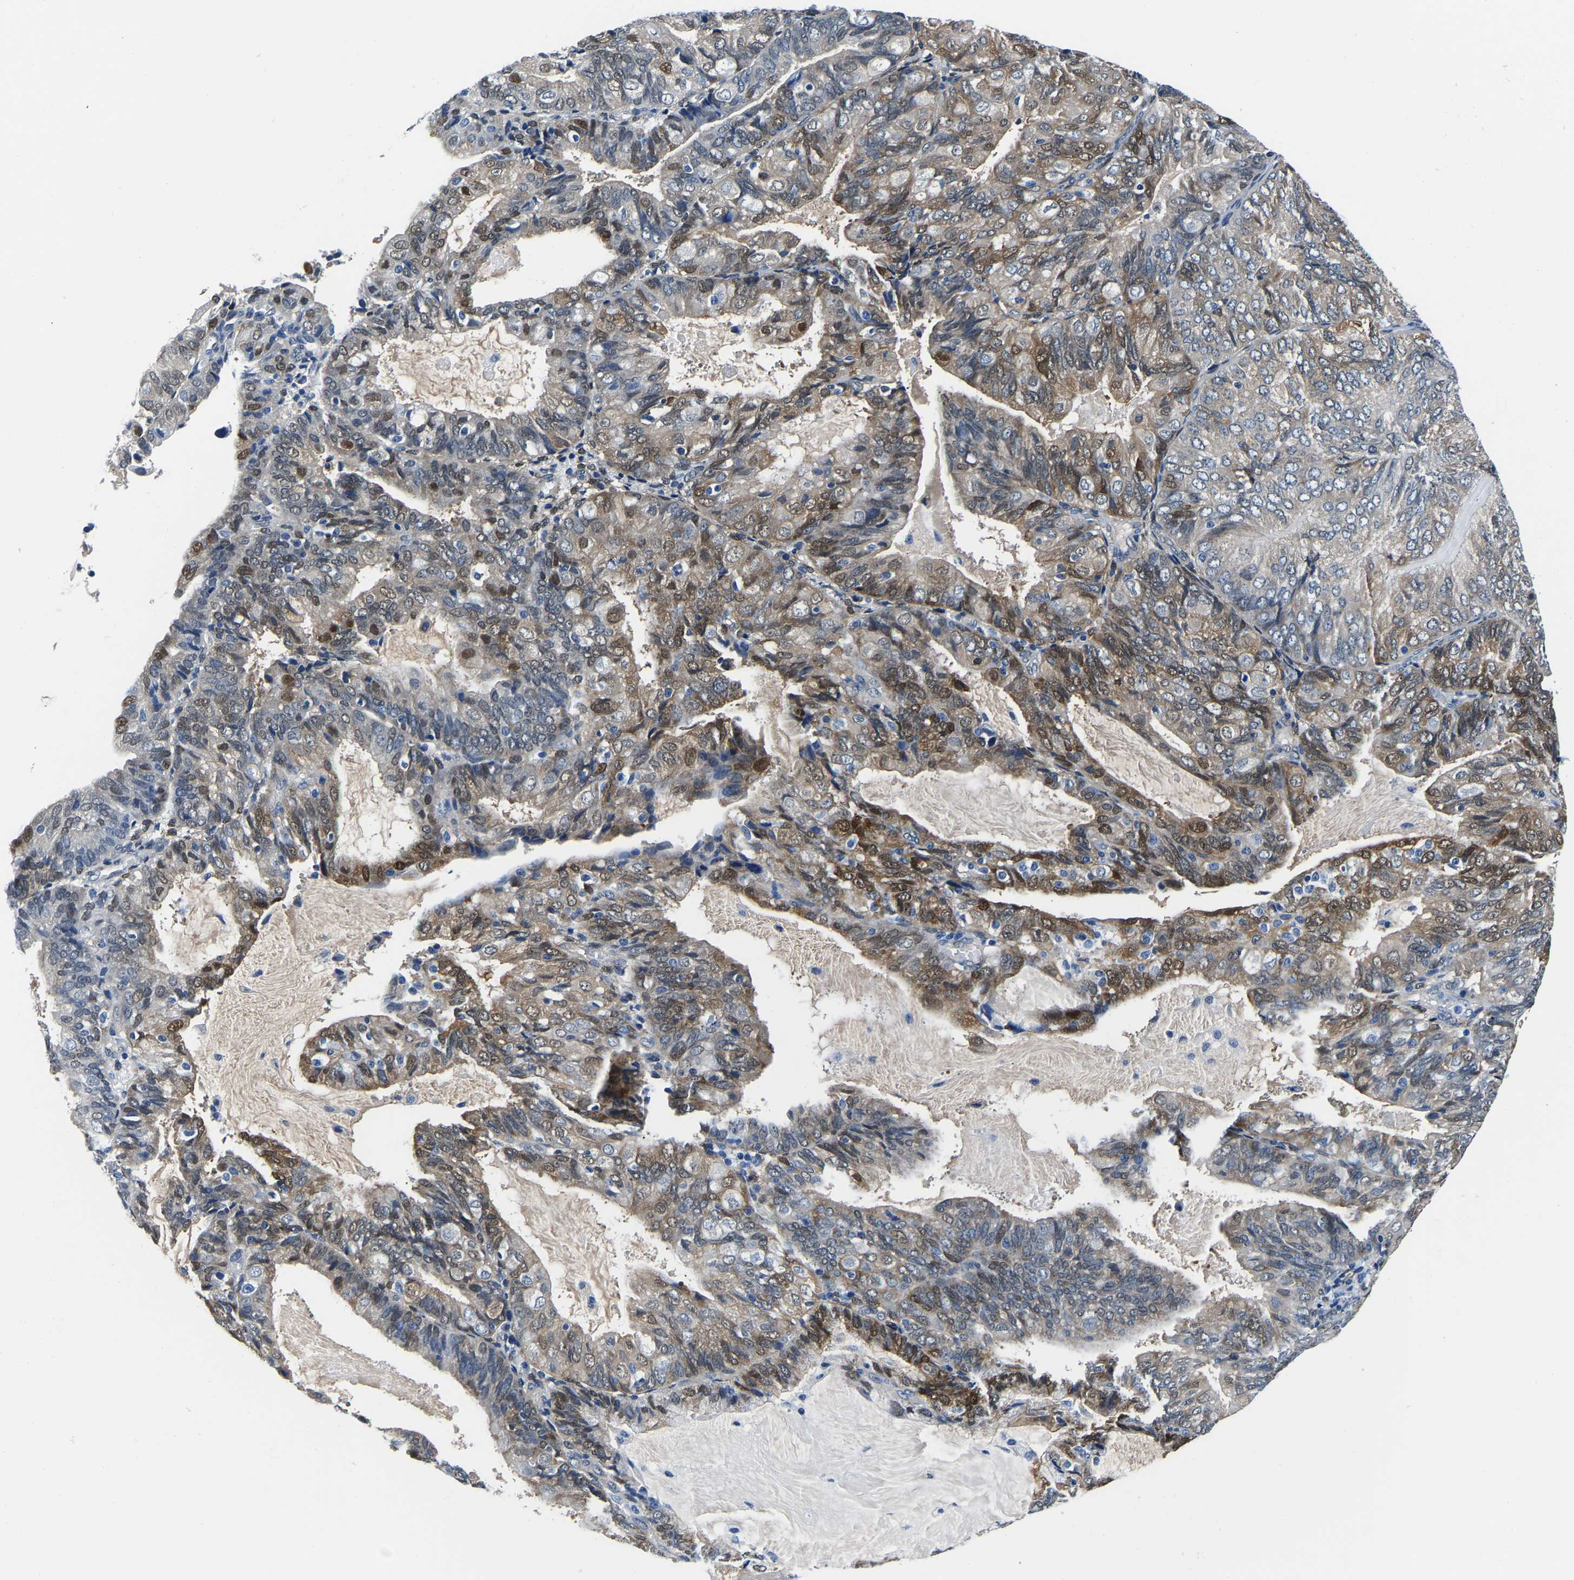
{"staining": {"intensity": "weak", "quantity": "25%-75%", "location": "cytoplasmic/membranous,nuclear"}, "tissue": "endometrial cancer", "cell_type": "Tumor cells", "image_type": "cancer", "snomed": [{"axis": "morphology", "description": "Adenocarcinoma, NOS"}, {"axis": "topography", "description": "Endometrium"}], "caption": "IHC staining of endometrial cancer (adenocarcinoma), which displays low levels of weak cytoplasmic/membranous and nuclear expression in approximately 25%-75% of tumor cells indicating weak cytoplasmic/membranous and nuclear protein positivity. The staining was performed using DAB (3,3'-diaminobenzidine) (brown) for protein detection and nuclei were counterstained in hematoxylin (blue).", "gene": "S100A13", "patient": {"sex": "female", "age": 81}}